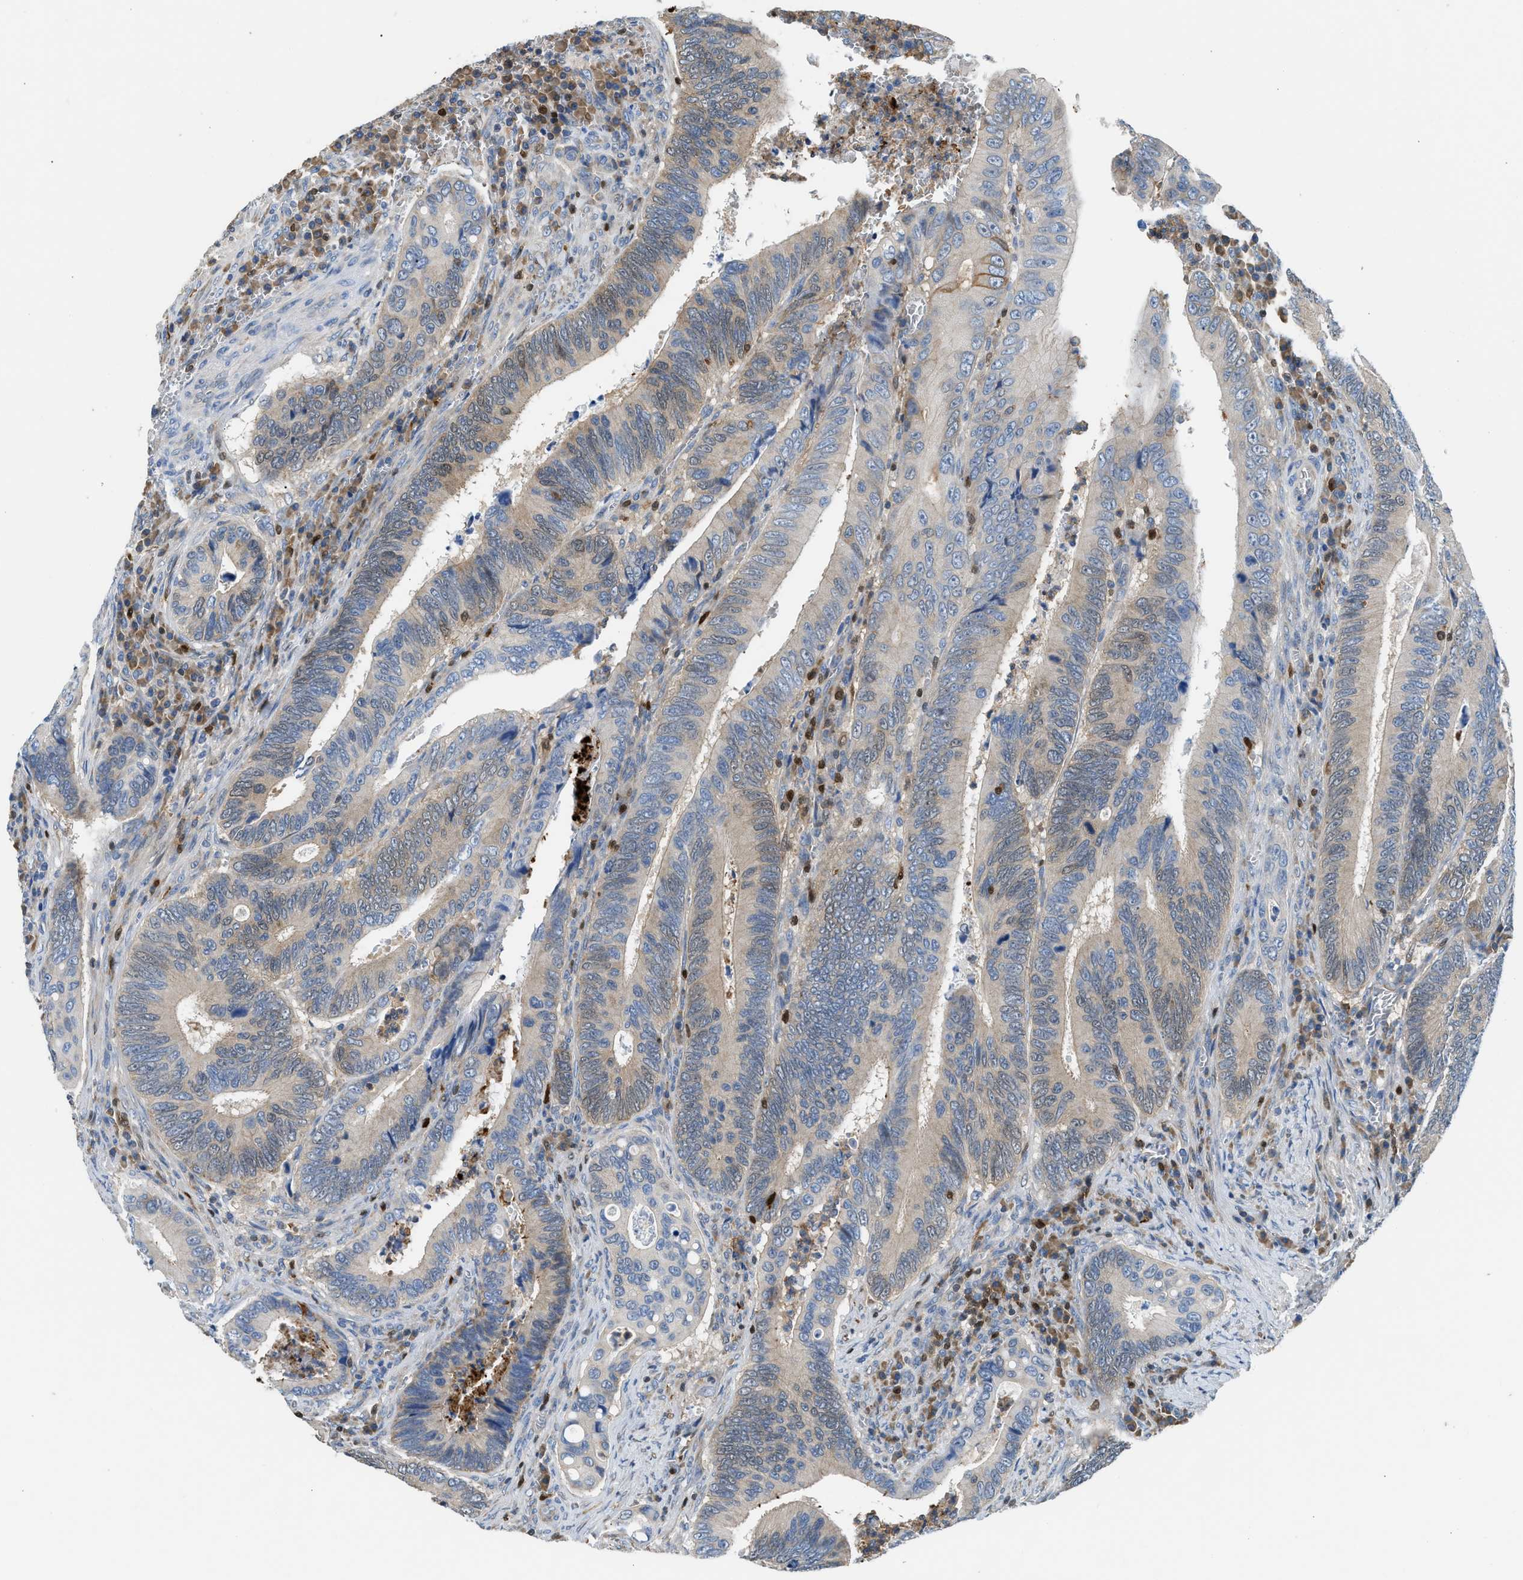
{"staining": {"intensity": "weak", "quantity": "<25%", "location": "cytoplasmic/membranous,nuclear"}, "tissue": "colorectal cancer", "cell_type": "Tumor cells", "image_type": "cancer", "snomed": [{"axis": "morphology", "description": "Inflammation, NOS"}, {"axis": "morphology", "description": "Adenocarcinoma, NOS"}, {"axis": "topography", "description": "Colon"}], "caption": "Immunohistochemistry of human colorectal cancer exhibits no expression in tumor cells.", "gene": "TOX", "patient": {"sex": "male", "age": 72}}